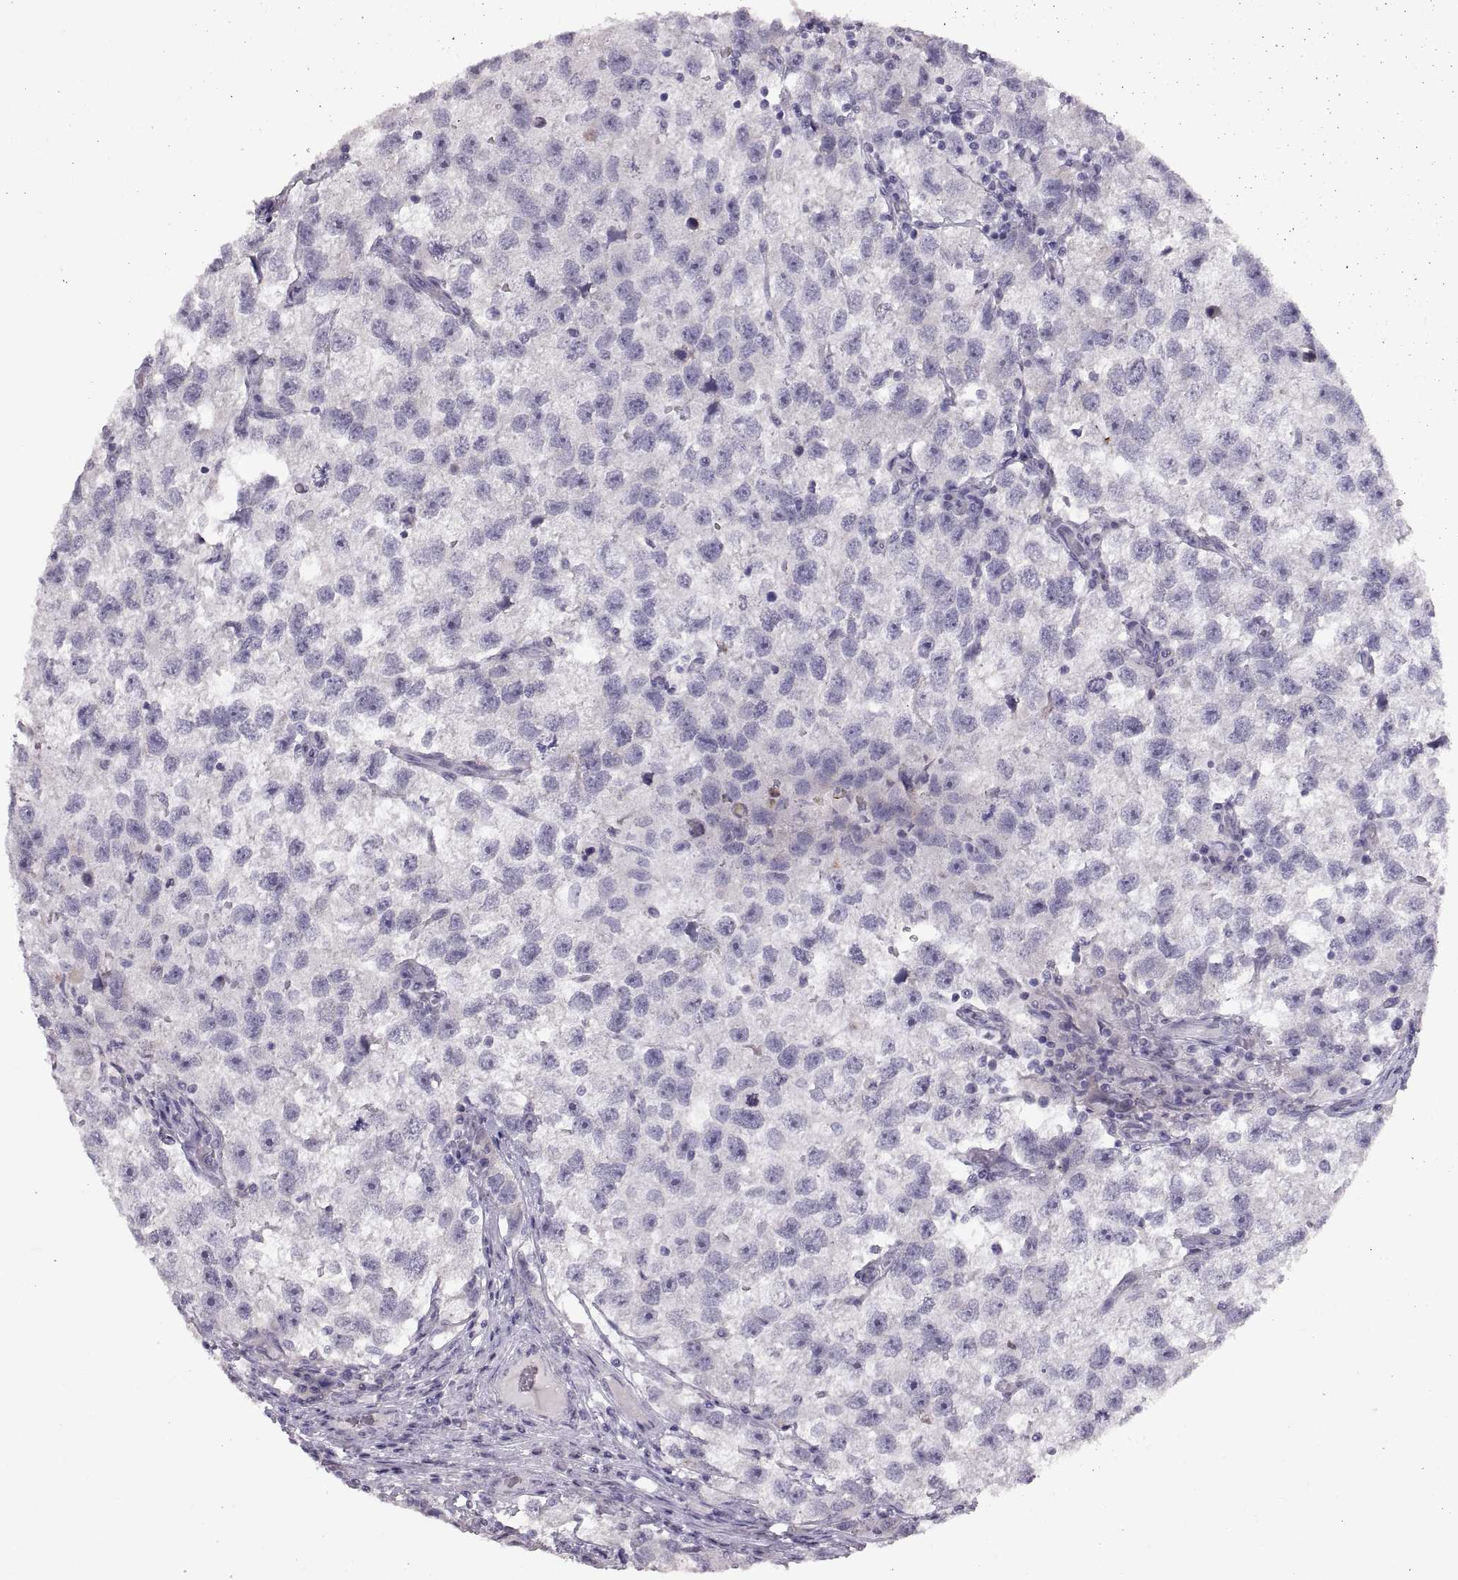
{"staining": {"intensity": "negative", "quantity": "none", "location": "none"}, "tissue": "testis cancer", "cell_type": "Tumor cells", "image_type": "cancer", "snomed": [{"axis": "morphology", "description": "Seminoma, NOS"}, {"axis": "topography", "description": "Testis"}], "caption": "The immunohistochemistry image has no significant staining in tumor cells of testis cancer tissue.", "gene": "SPACDR", "patient": {"sex": "male", "age": 26}}